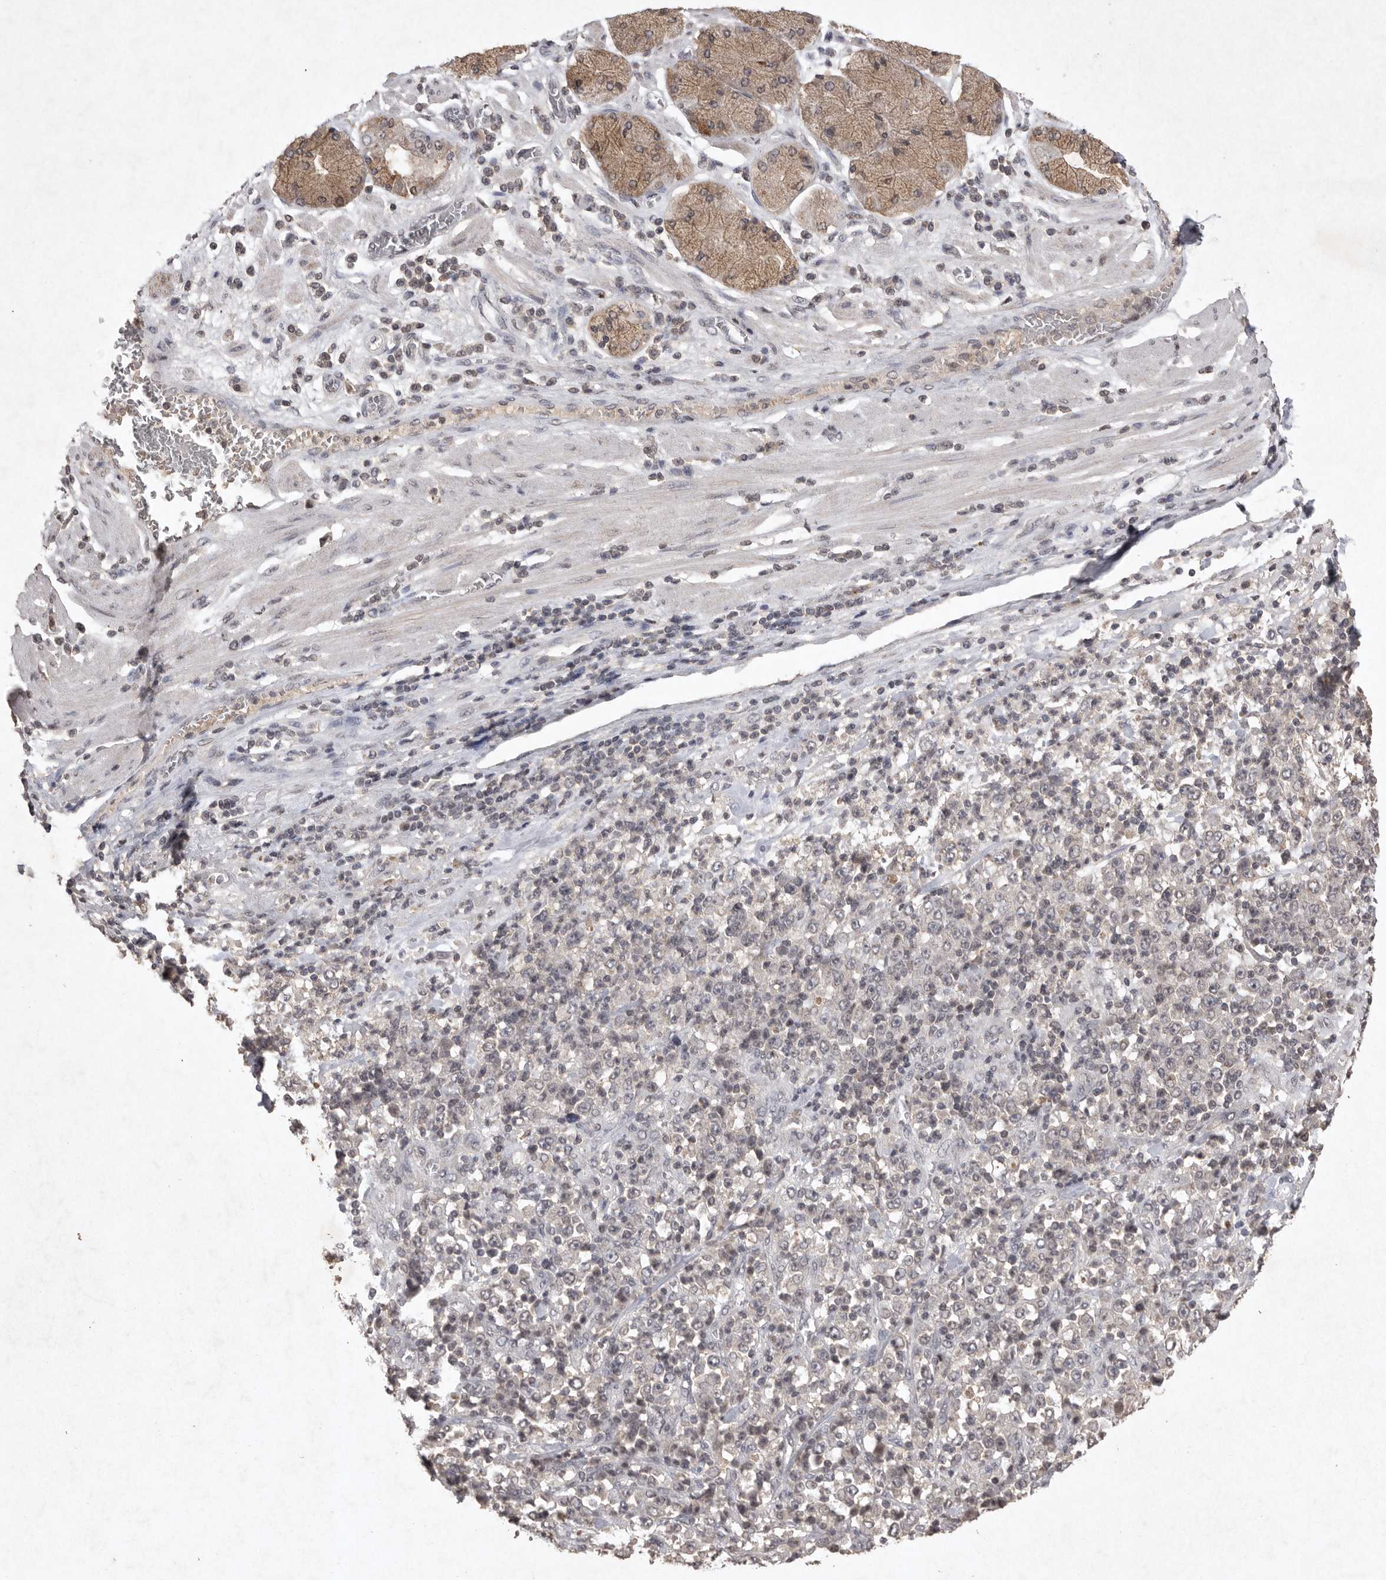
{"staining": {"intensity": "negative", "quantity": "none", "location": "none"}, "tissue": "stomach cancer", "cell_type": "Tumor cells", "image_type": "cancer", "snomed": [{"axis": "morphology", "description": "Normal tissue, NOS"}, {"axis": "morphology", "description": "Adenocarcinoma, NOS"}, {"axis": "topography", "description": "Stomach, upper"}, {"axis": "topography", "description": "Stomach"}], "caption": "High power microscopy micrograph of an immunohistochemistry (IHC) micrograph of stomach adenocarcinoma, revealing no significant positivity in tumor cells.", "gene": "APLNR", "patient": {"sex": "male", "age": 59}}